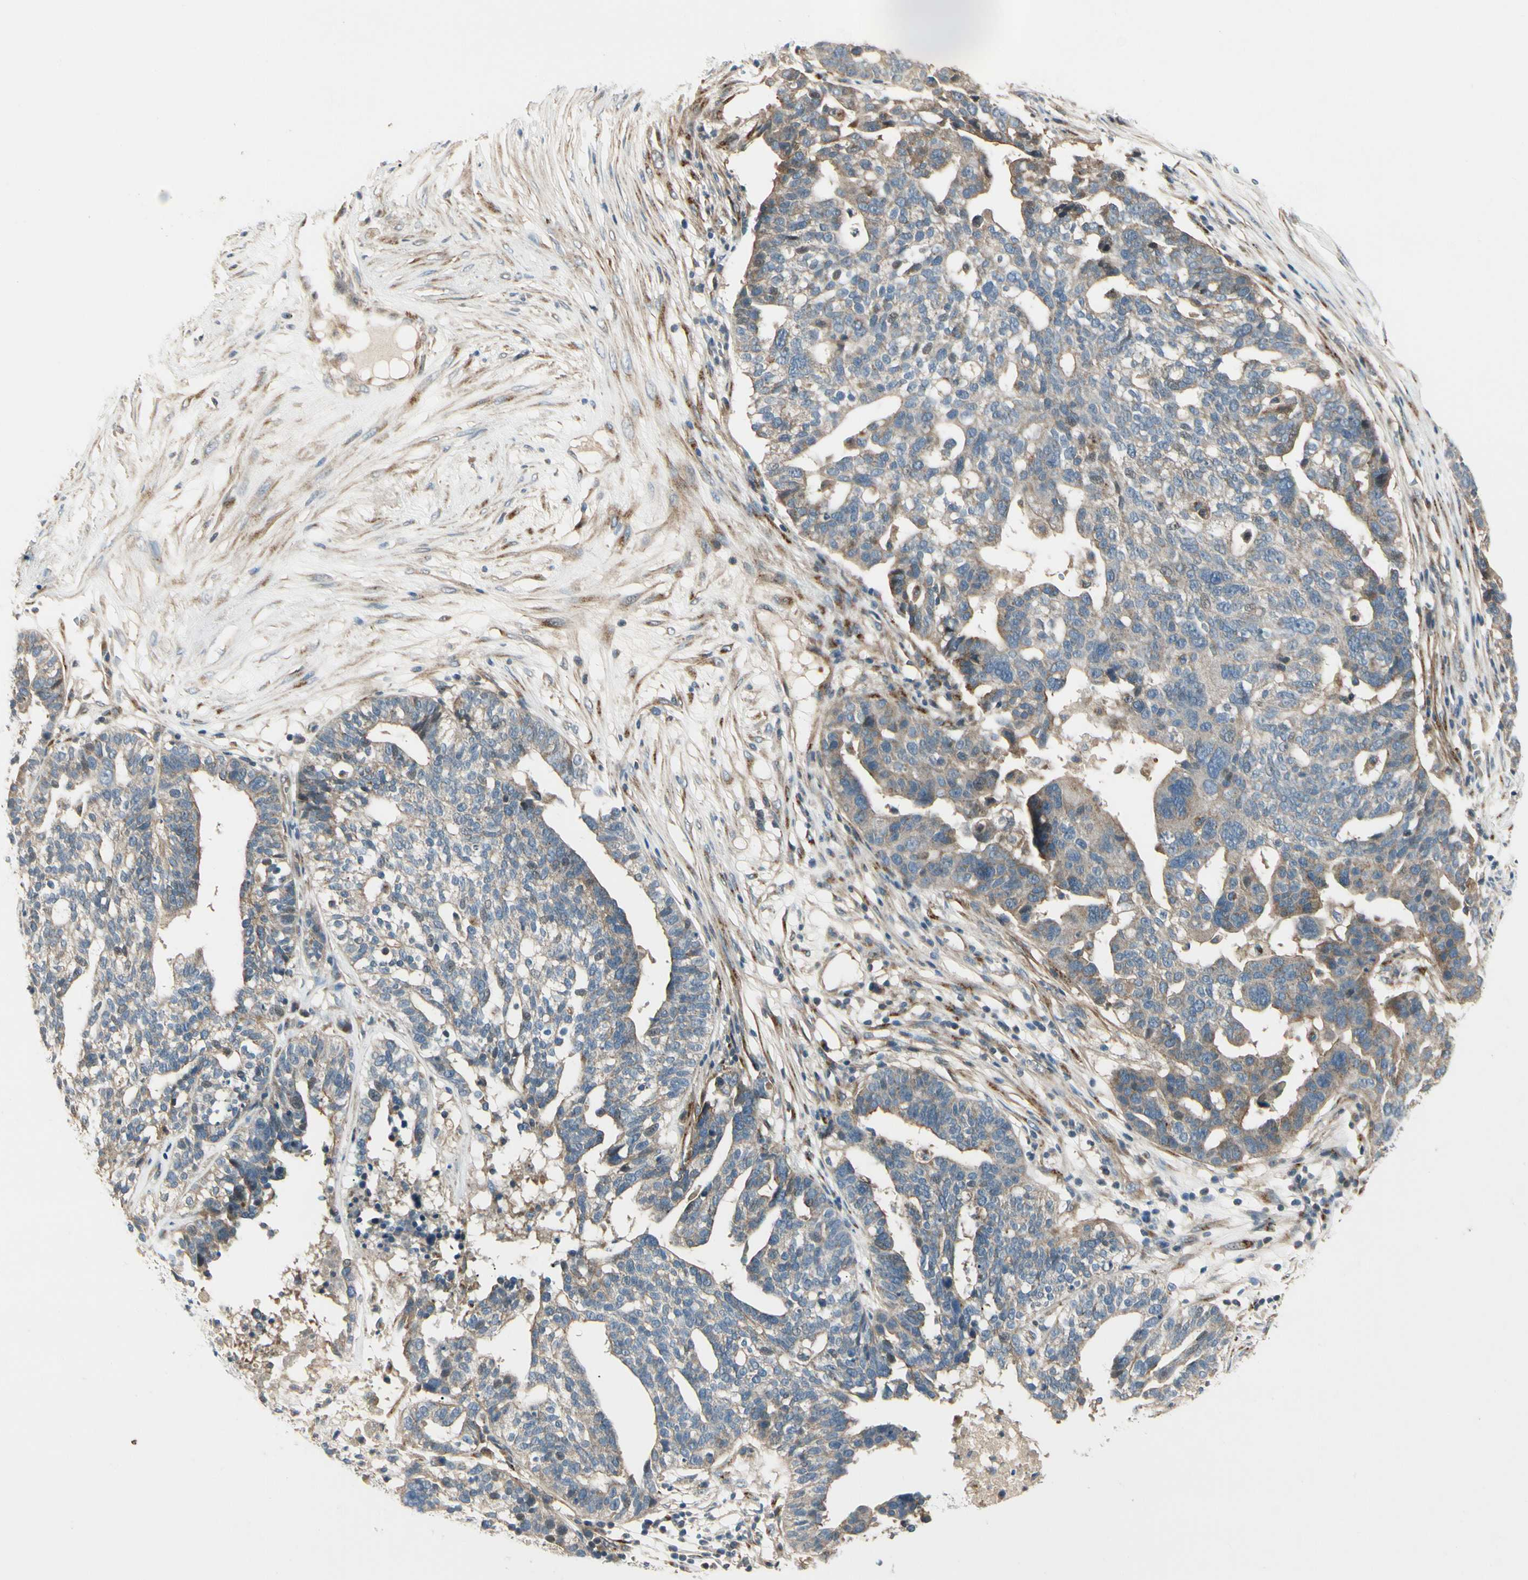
{"staining": {"intensity": "moderate", "quantity": ">75%", "location": "cytoplasmic/membranous"}, "tissue": "ovarian cancer", "cell_type": "Tumor cells", "image_type": "cancer", "snomed": [{"axis": "morphology", "description": "Cystadenocarcinoma, serous, NOS"}, {"axis": "topography", "description": "Ovary"}], "caption": "The immunohistochemical stain labels moderate cytoplasmic/membranous positivity in tumor cells of serous cystadenocarcinoma (ovarian) tissue.", "gene": "ABCA3", "patient": {"sex": "female", "age": 59}}